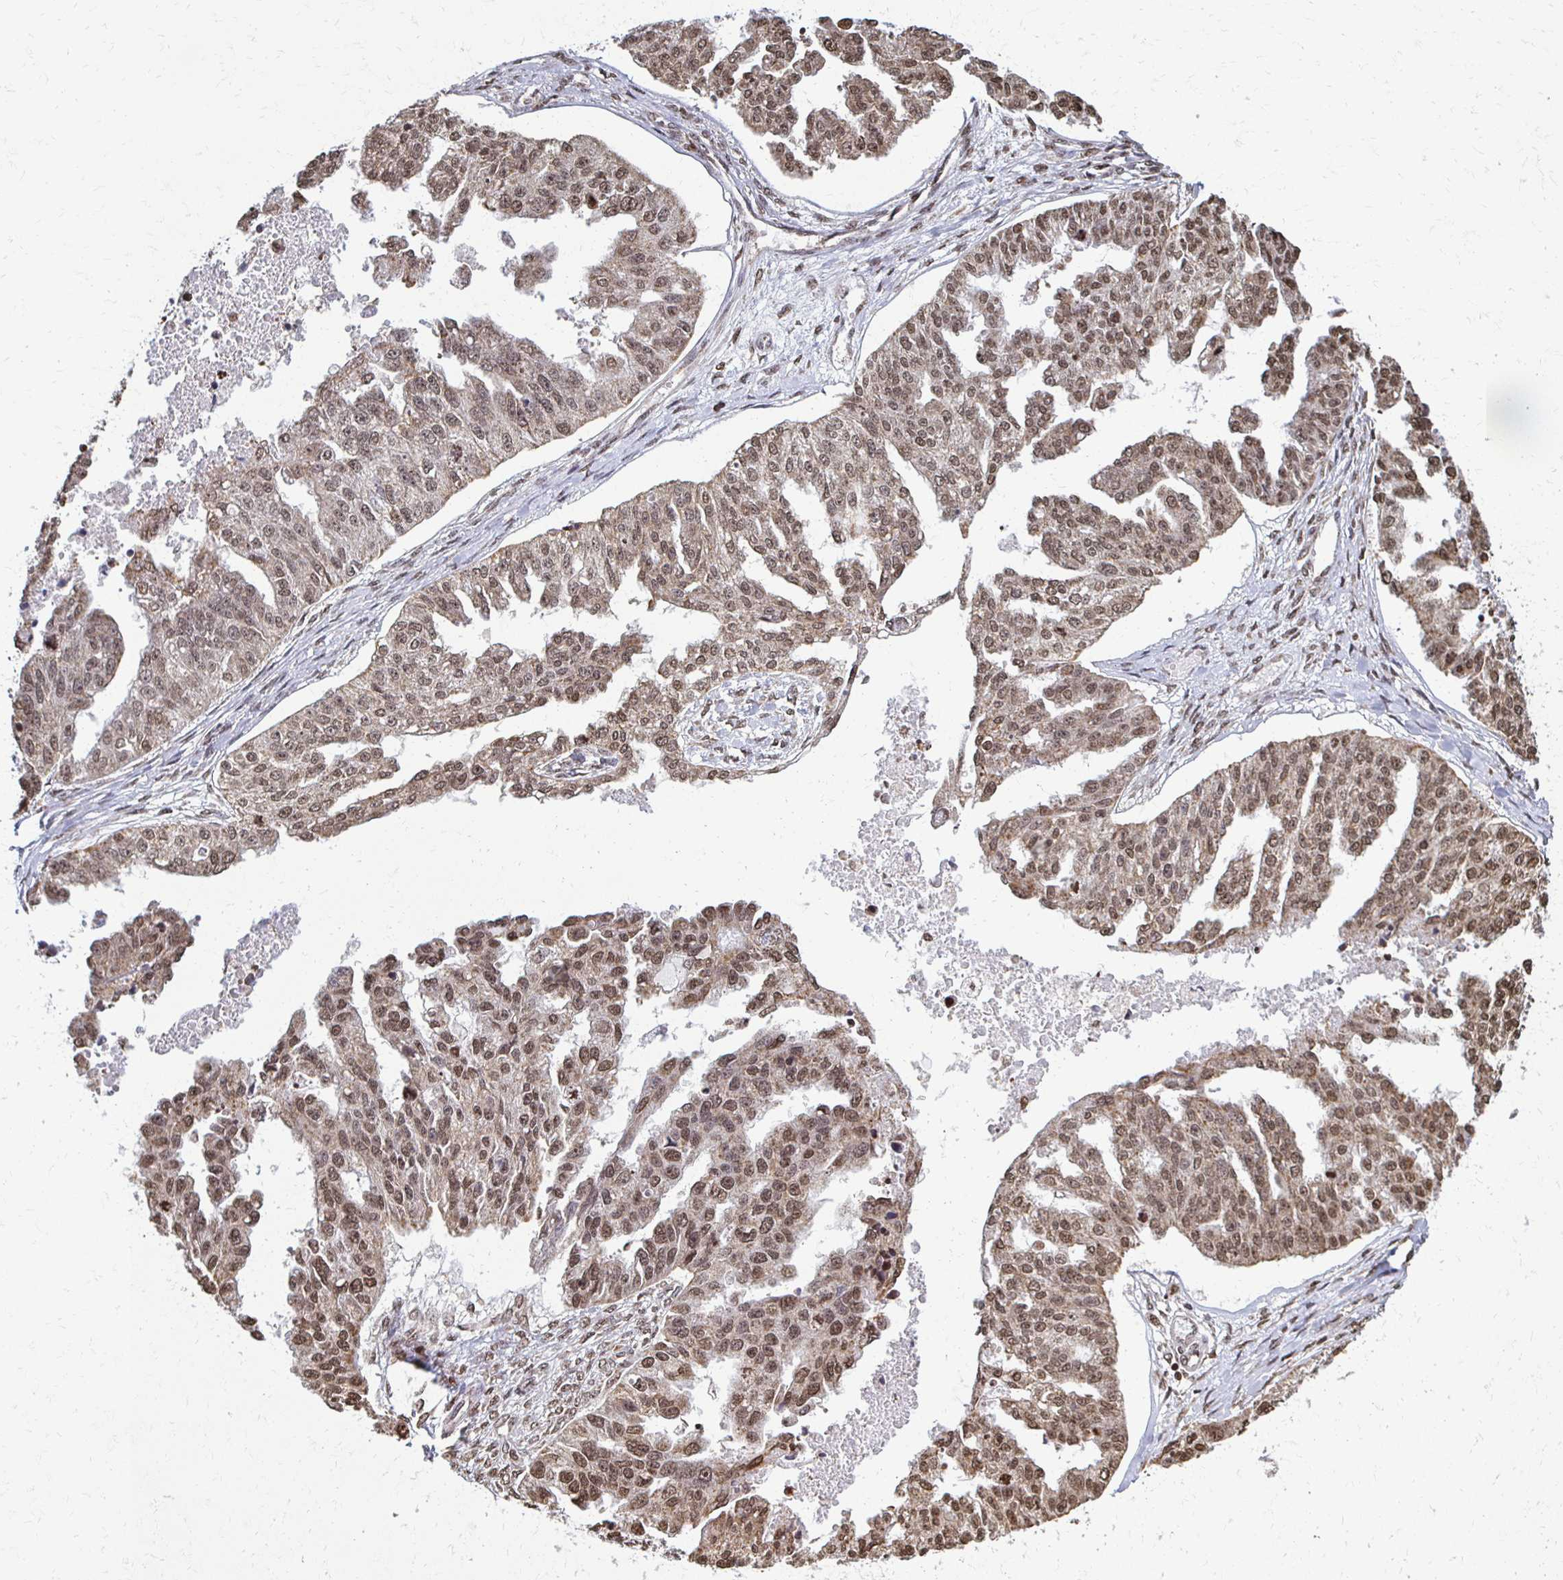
{"staining": {"intensity": "moderate", "quantity": ">75%", "location": "nuclear"}, "tissue": "ovarian cancer", "cell_type": "Tumor cells", "image_type": "cancer", "snomed": [{"axis": "morphology", "description": "Cystadenocarcinoma, serous, NOS"}, {"axis": "topography", "description": "Ovary"}], "caption": "Human ovarian serous cystadenocarcinoma stained with a protein marker reveals moderate staining in tumor cells.", "gene": "HOXA9", "patient": {"sex": "female", "age": 58}}